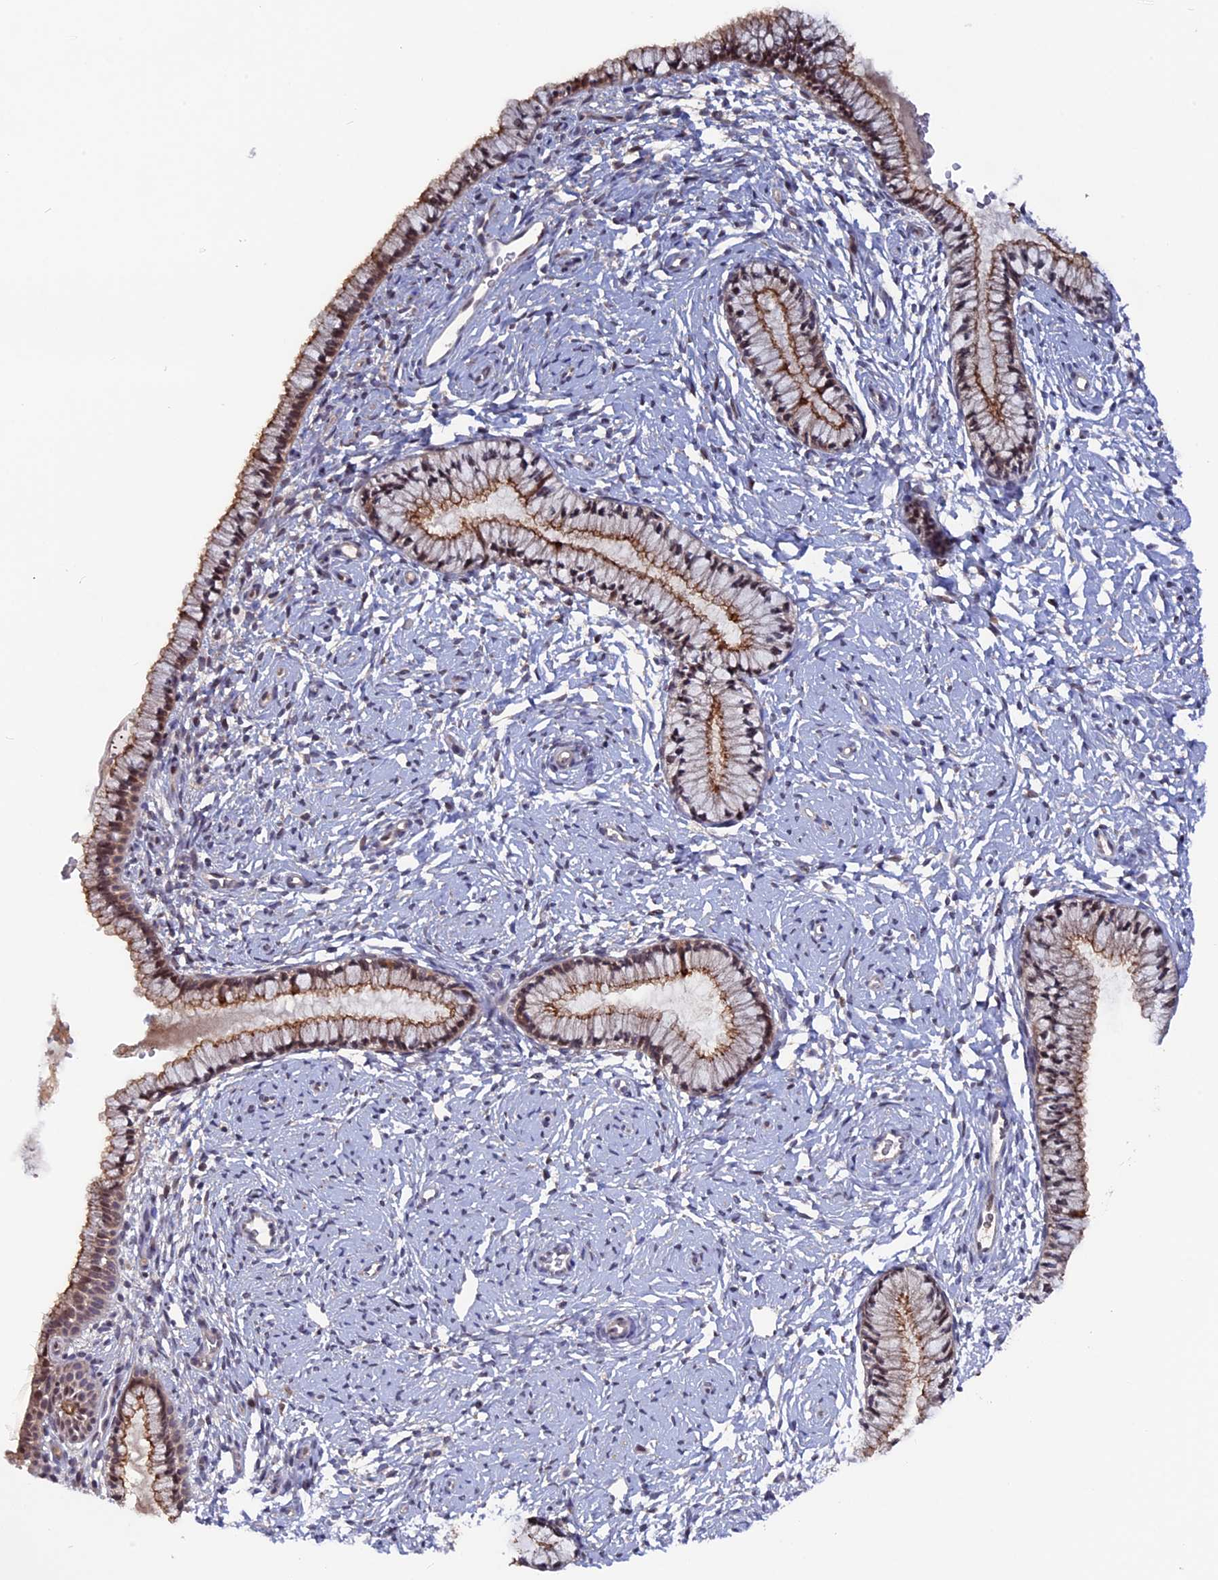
{"staining": {"intensity": "moderate", "quantity": ">75%", "location": "cytoplasmic/membranous,nuclear"}, "tissue": "cervix", "cell_type": "Glandular cells", "image_type": "normal", "snomed": [{"axis": "morphology", "description": "Normal tissue, NOS"}, {"axis": "topography", "description": "Cervix"}], "caption": "Unremarkable cervix was stained to show a protein in brown. There is medium levels of moderate cytoplasmic/membranous,nuclear positivity in about >75% of glandular cells. The protein is stained brown, and the nuclei are stained in blue (DAB (3,3'-diaminobenzidine) IHC with brightfield microscopy, high magnification).", "gene": "TMC5", "patient": {"sex": "female", "age": 33}}